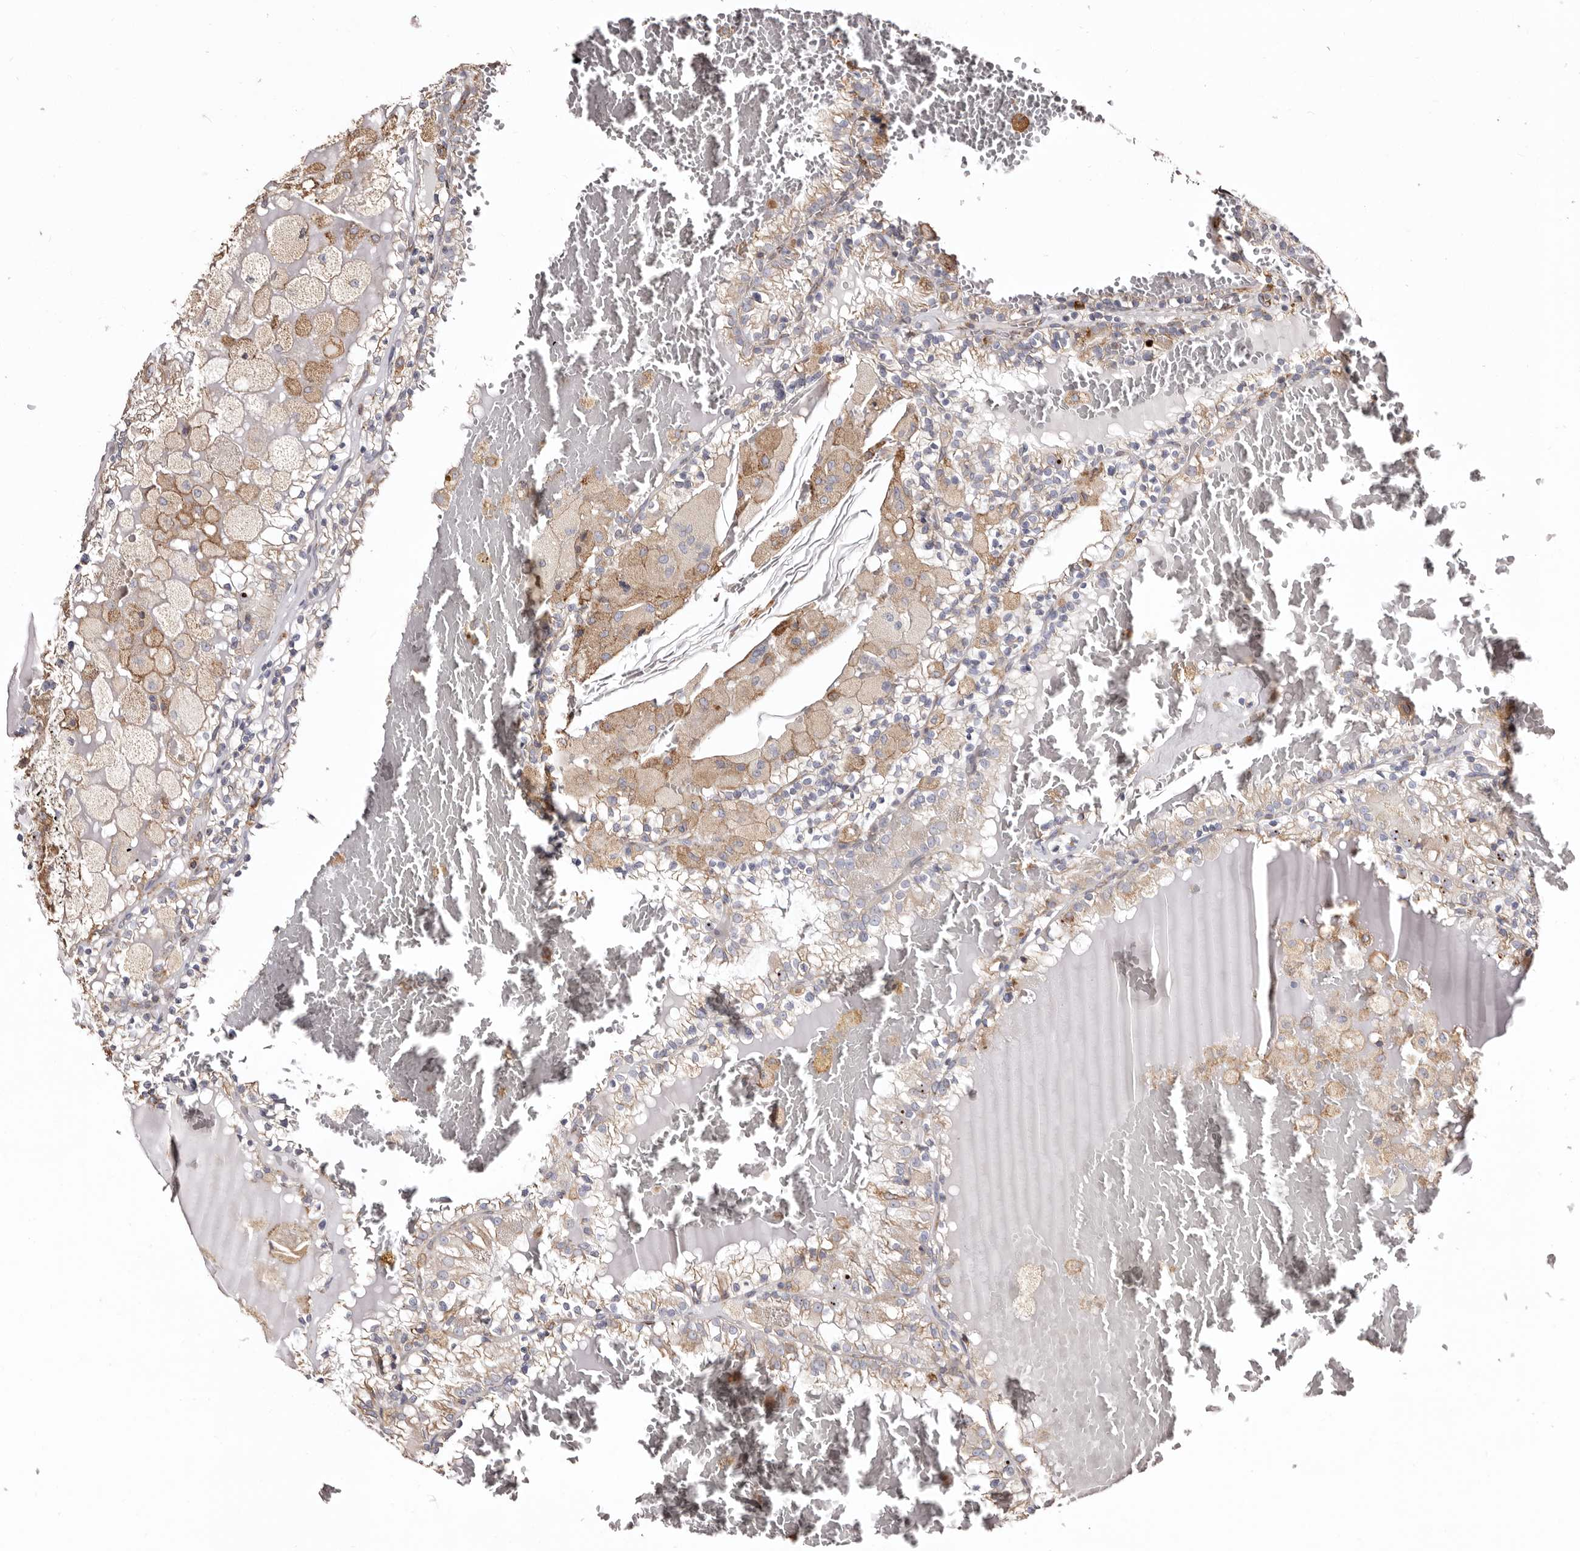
{"staining": {"intensity": "weak", "quantity": ">75%", "location": "cytoplasmic/membranous"}, "tissue": "renal cancer", "cell_type": "Tumor cells", "image_type": "cancer", "snomed": [{"axis": "morphology", "description": "Adenocarcinoma, NOS"}, {"axis": "topography", "description": "Kidney"}], "caption": "Immunohistochemical staining of adenocarcinoma (renal) exhibits low levels of weak cytoplasmic/membranous expression in approximately >75% of tumor cells.", "gene": "ACBD6", "patient": {"sex": "female", "age": 56}}